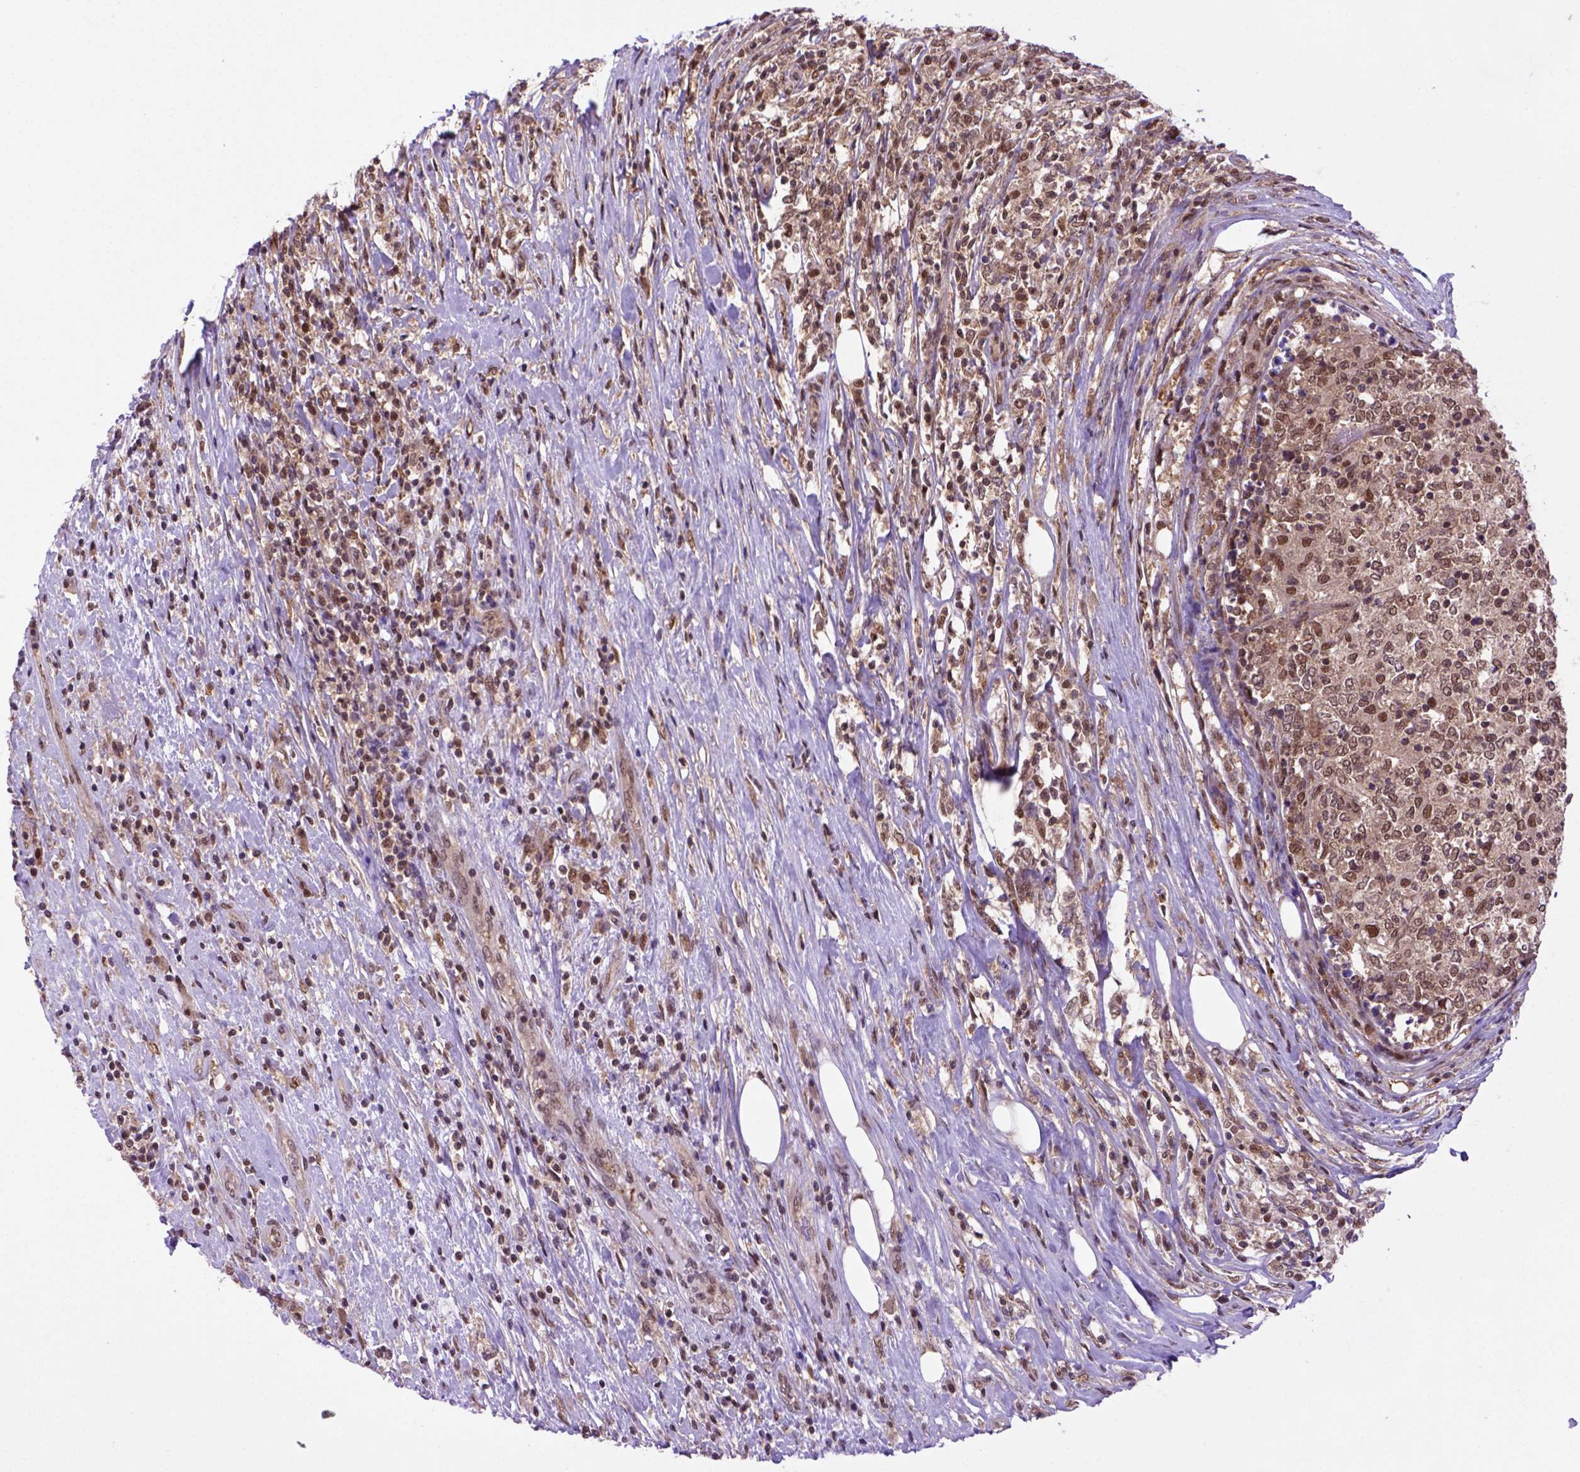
{"staining": {"intensity": "moderate", "quantity": ">75%", "location": "cytoplasmic/membranous,nuclear"}, "tissue": "lymphoma", "cell_type": "Tumor cells", "image_type": "cancer", "snomed": [{"axis": "morphology", "description": "Malignant lymphoma, non-Hodgkin's type, High grade"}, {"axis": "topography", "description": "Lymph node"}], "caption": "The histopathology image shows a brown stain indicating the presence of a protein in the cytoplasmic/membranous and nuclear of tumor cells in lymphoma.", "gene": "PSMC2", "patient": {"sex": "female", "age": 84}}